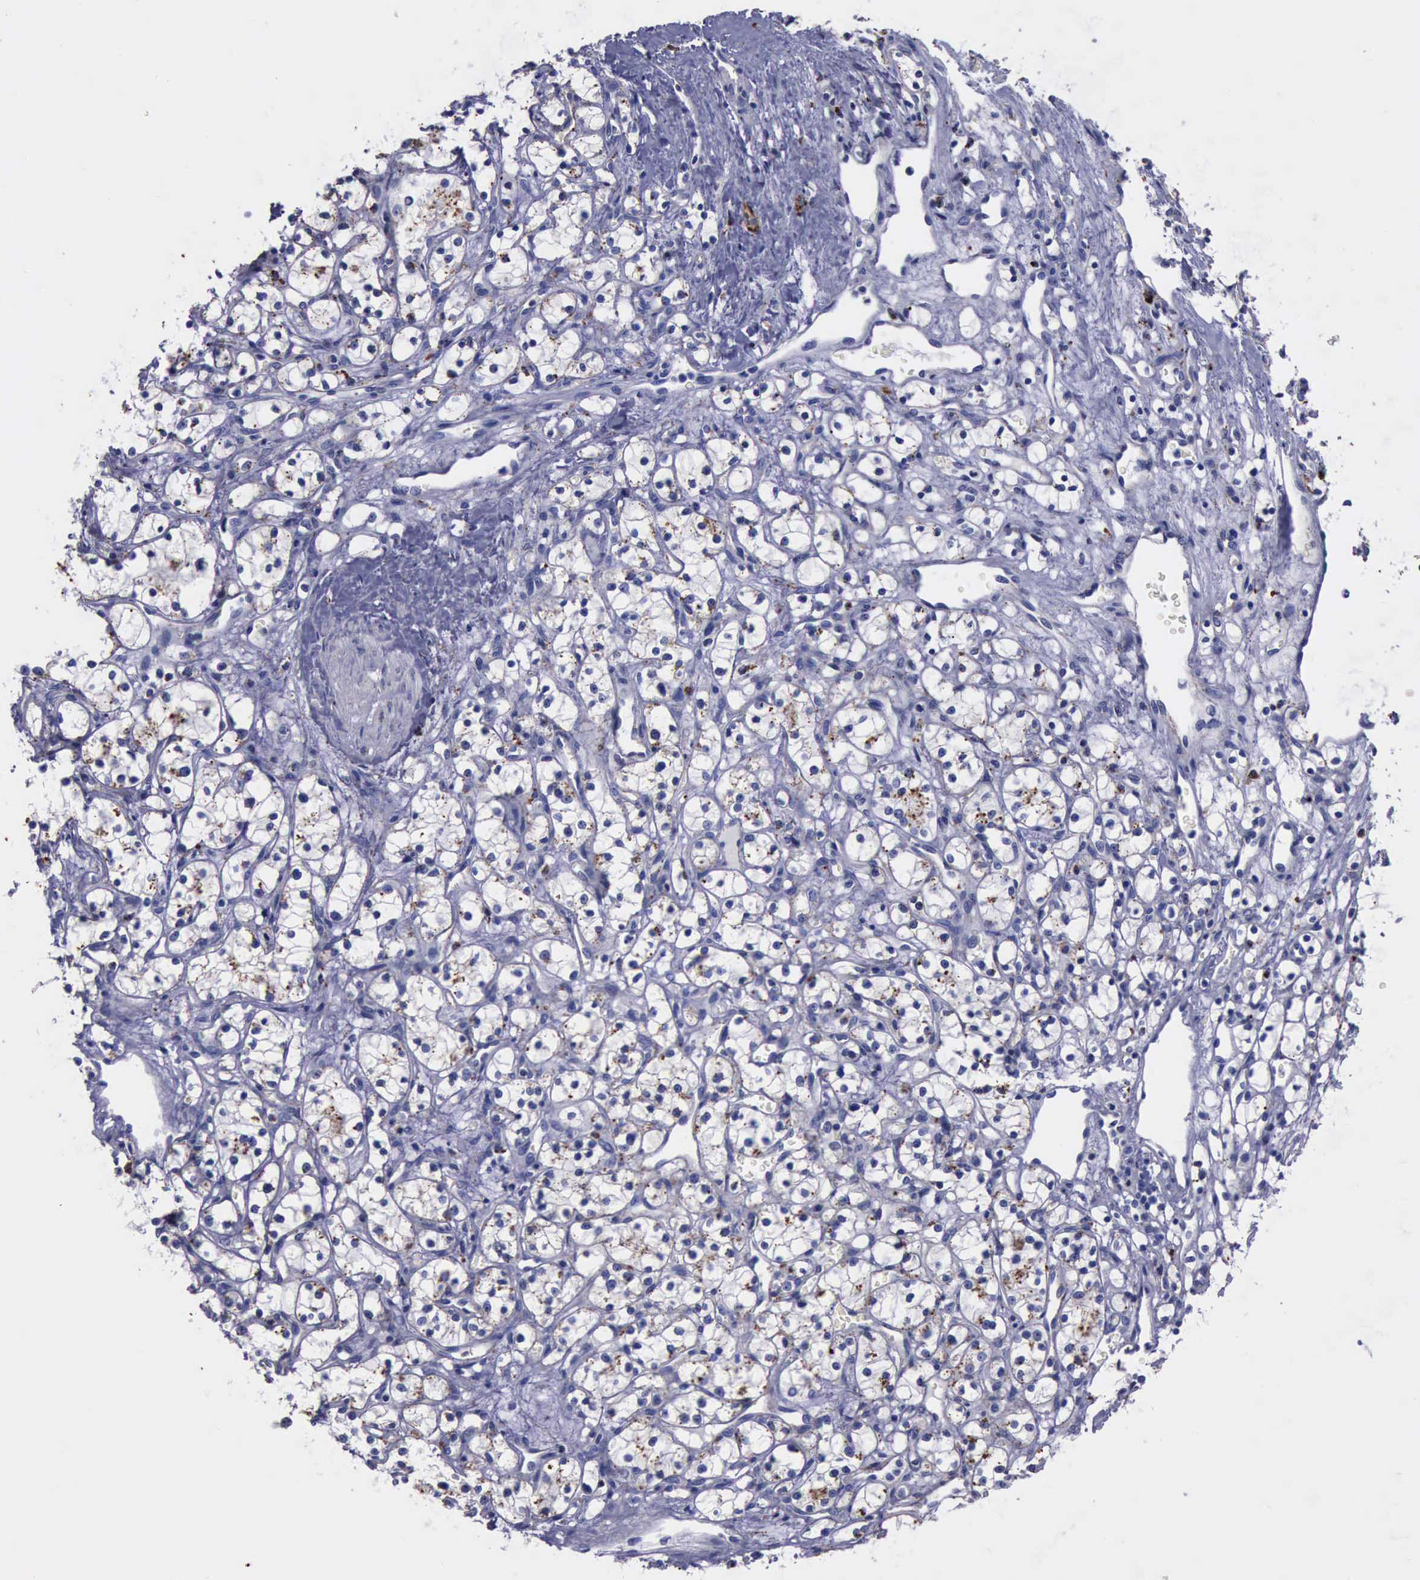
{"staining": {"intensity": "weak", "quantity": "25%-75%", "location": "cytoplasmic/membranous"}, "tissue": "renal cancer", "cell_type": "Tumor cells", "image_type": "cancer", "snomed": [{"axis": "morphology", "description": "Adenocarcinoma, NOS"}, {"axis": "topography", "description": "Kidney"}], "caption": "The micrograph reveals a brown stain indicating the presence of a protein in the cytoplasmic/membranous of tumor cells in renal cancer (adenocarcinoma).", "gene": "CTSD", "patient": {"sex": "male", "age": 61}}